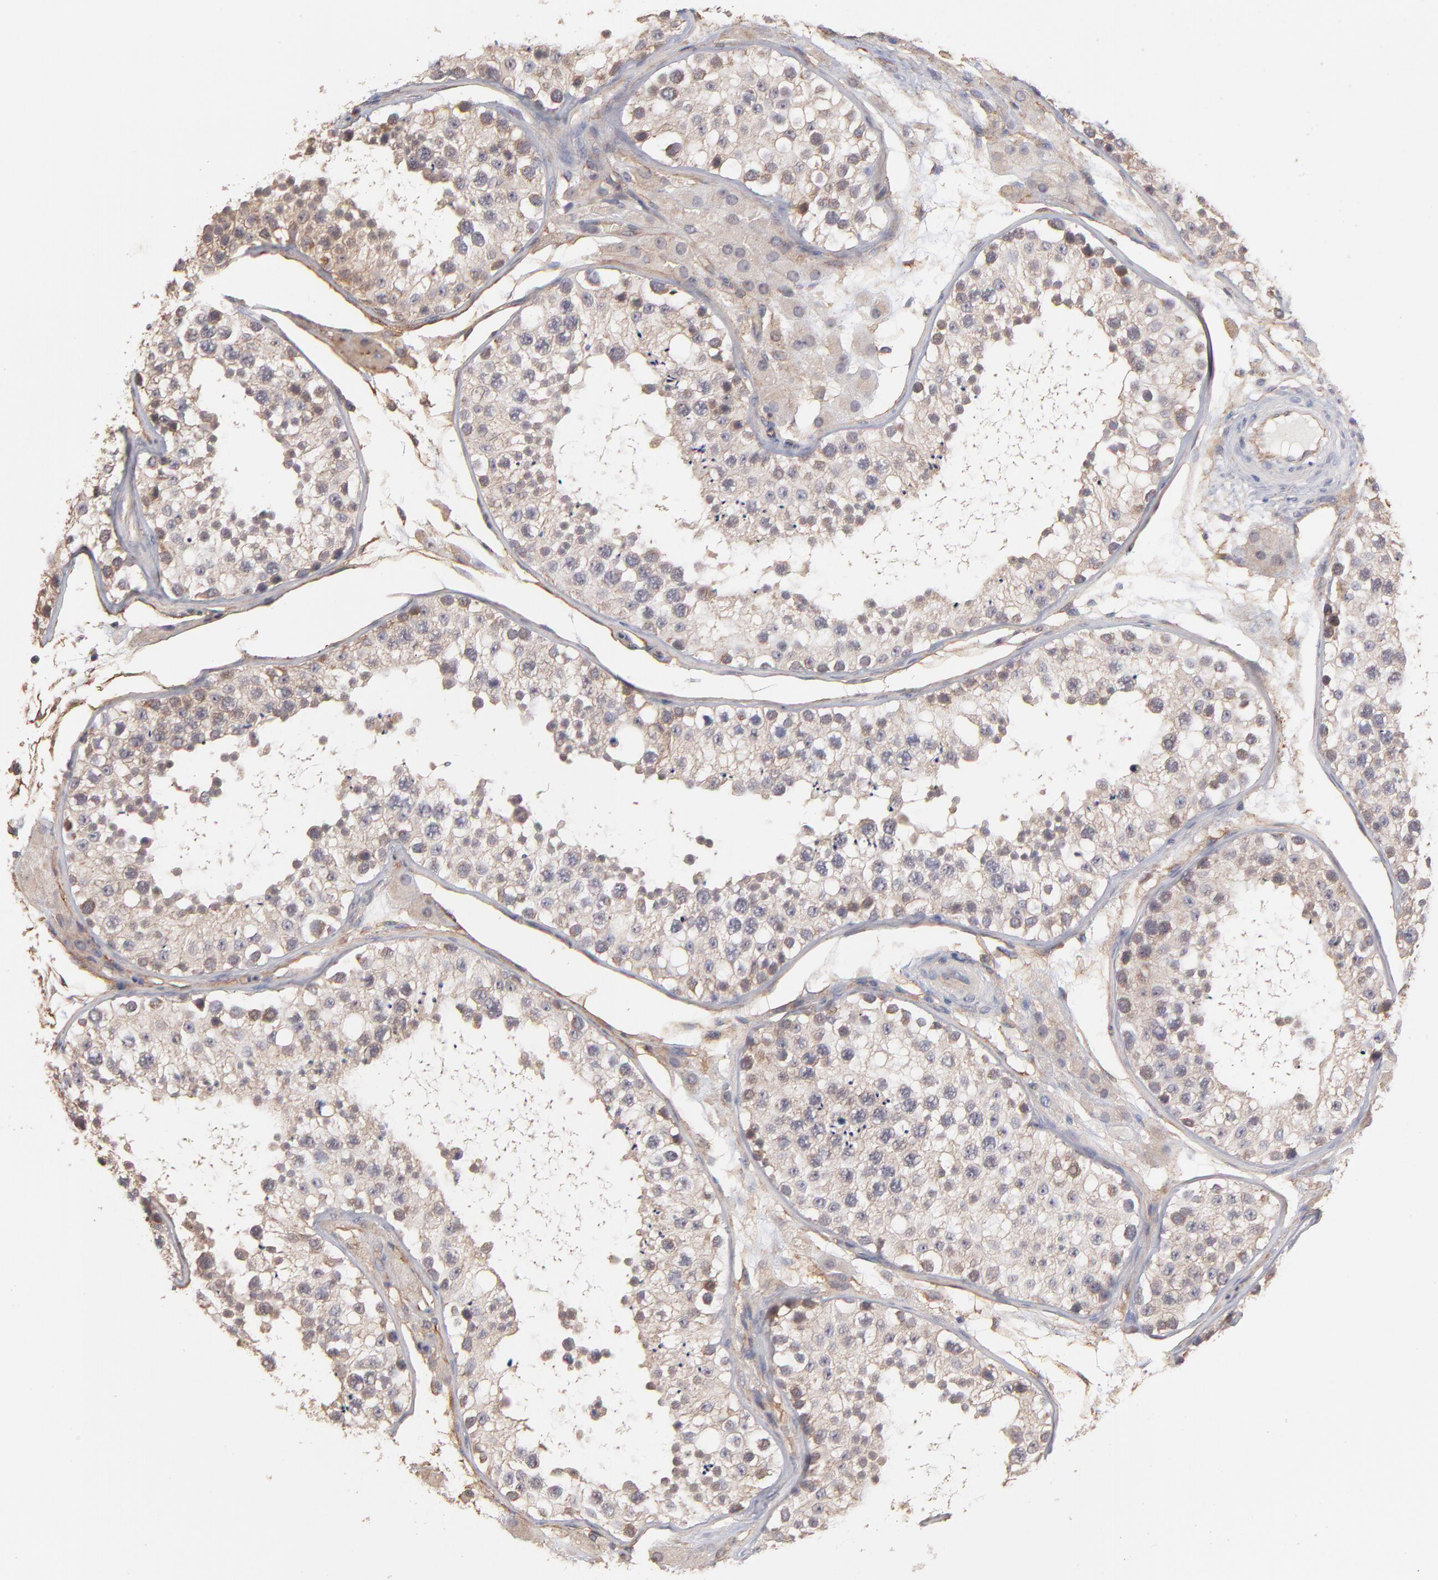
{"staining": {"intensity": "moderate", "quantity": ">75%", "location": "cytoplasmic/membranous"}, "tissue": "testis", "cell_type": "Cells in seminiferous ducts", "image_type": "normal", "snomed": [{"axis": "morphology", "description": "Normal tissue, NOS"}, {"axis": "topography", "description": "Testis"}], "caption": "Immunohistochemical staining of unremarkable human testis exhibits moderate cytoplasmic/membranous protein positivity in approximately >75% of cells in seminiferous ducts.", "gene": "STAP2", "patient": {"sex": "male", "age": 26}}